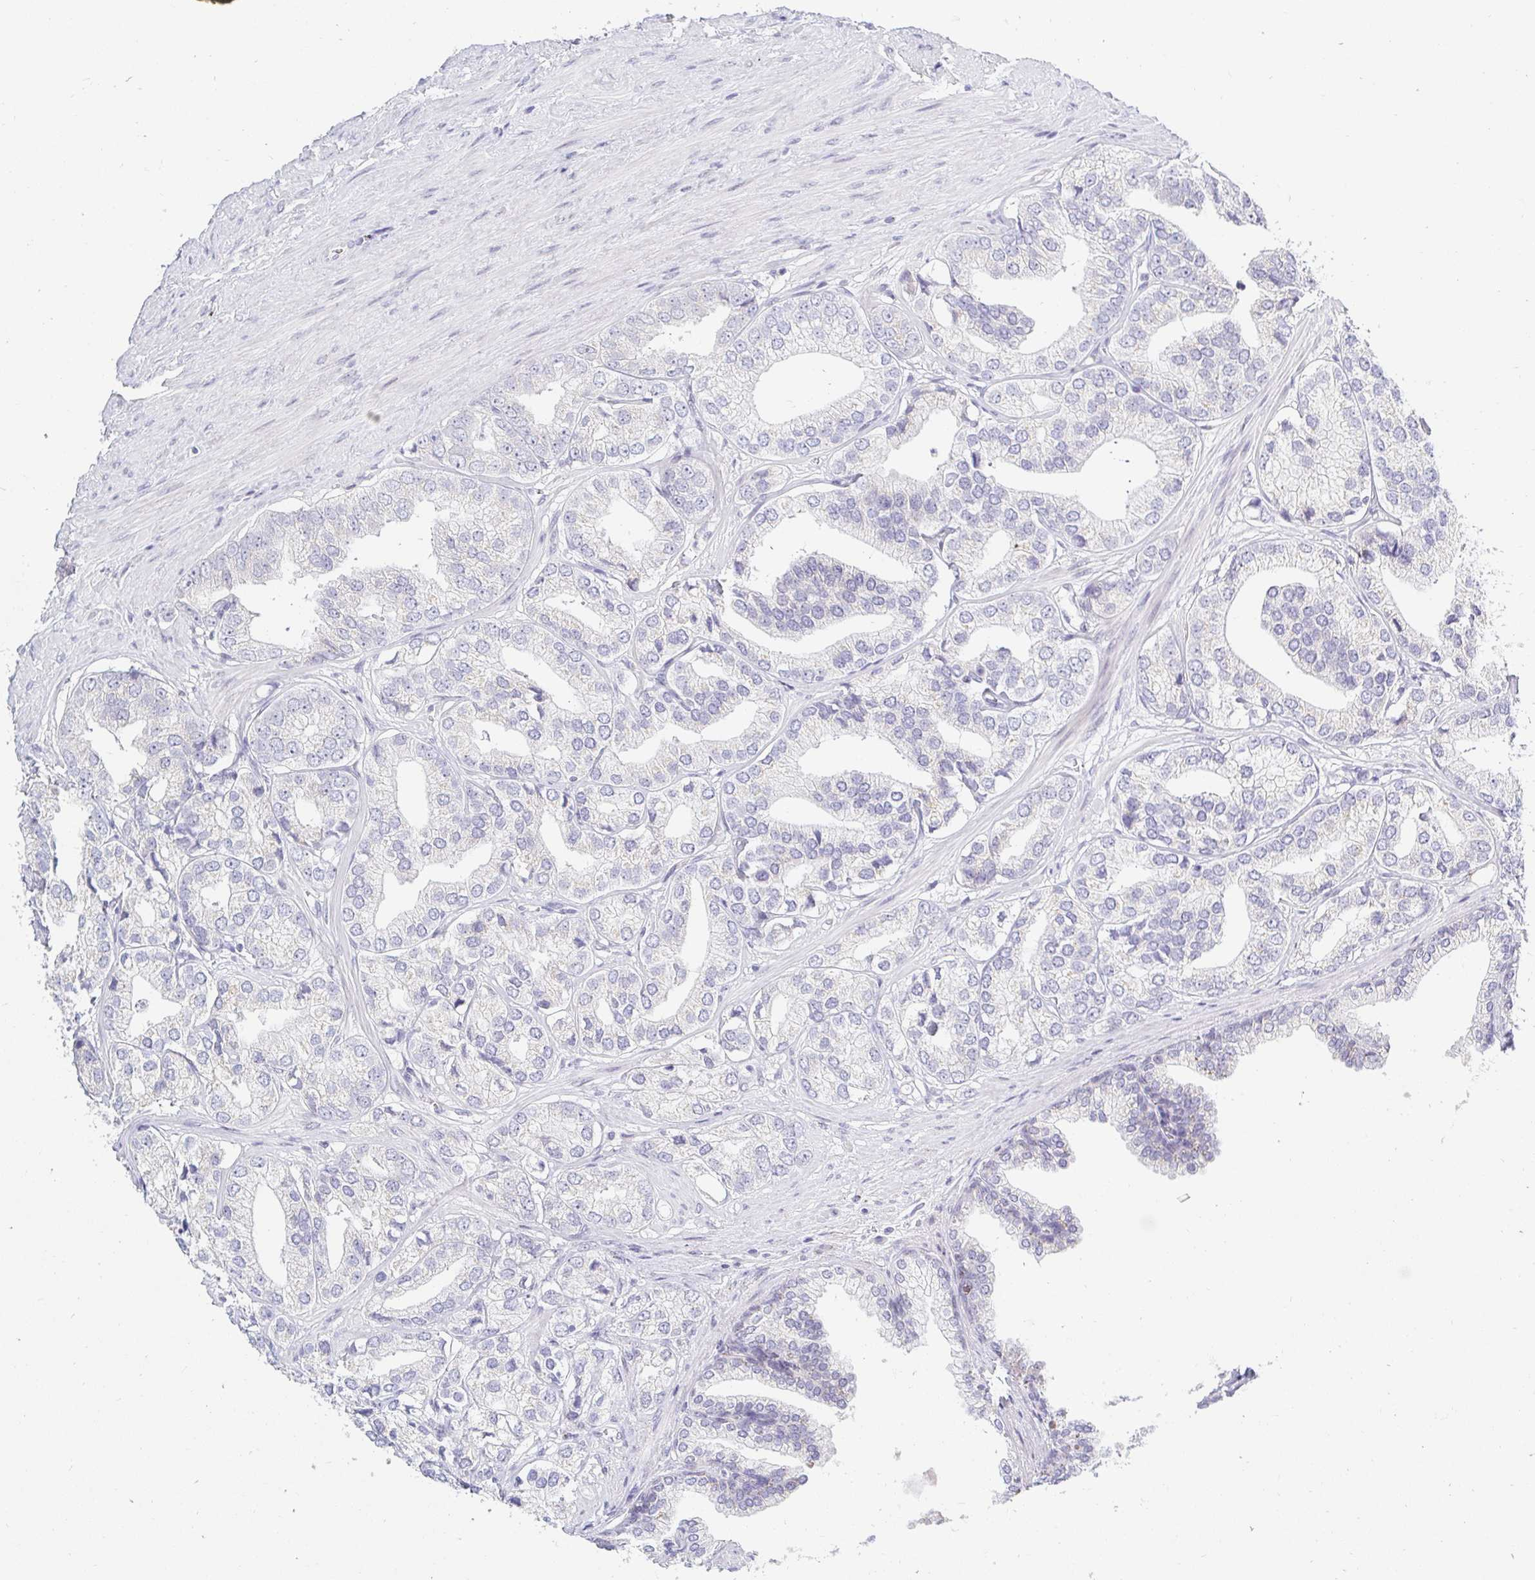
{"staining": {"intensity": "negative", "quantity": "none", "location": "none"}, "tissue": "prostate cancer", "cell_type": "Tumor cells", "image_type": "cancer", "snomed": [{"axis": "morphology", "description": "Adenocarcinoma, High grade"}, {"axis": "topography", "description": "Prostate"}], "caption": "Histopathology image shows no significant protein expression in tumor cells of high-grade adenocarcinoma (prostate).", "gene": "OR51D1", "patient": {"sex": "male", "age": 58}}